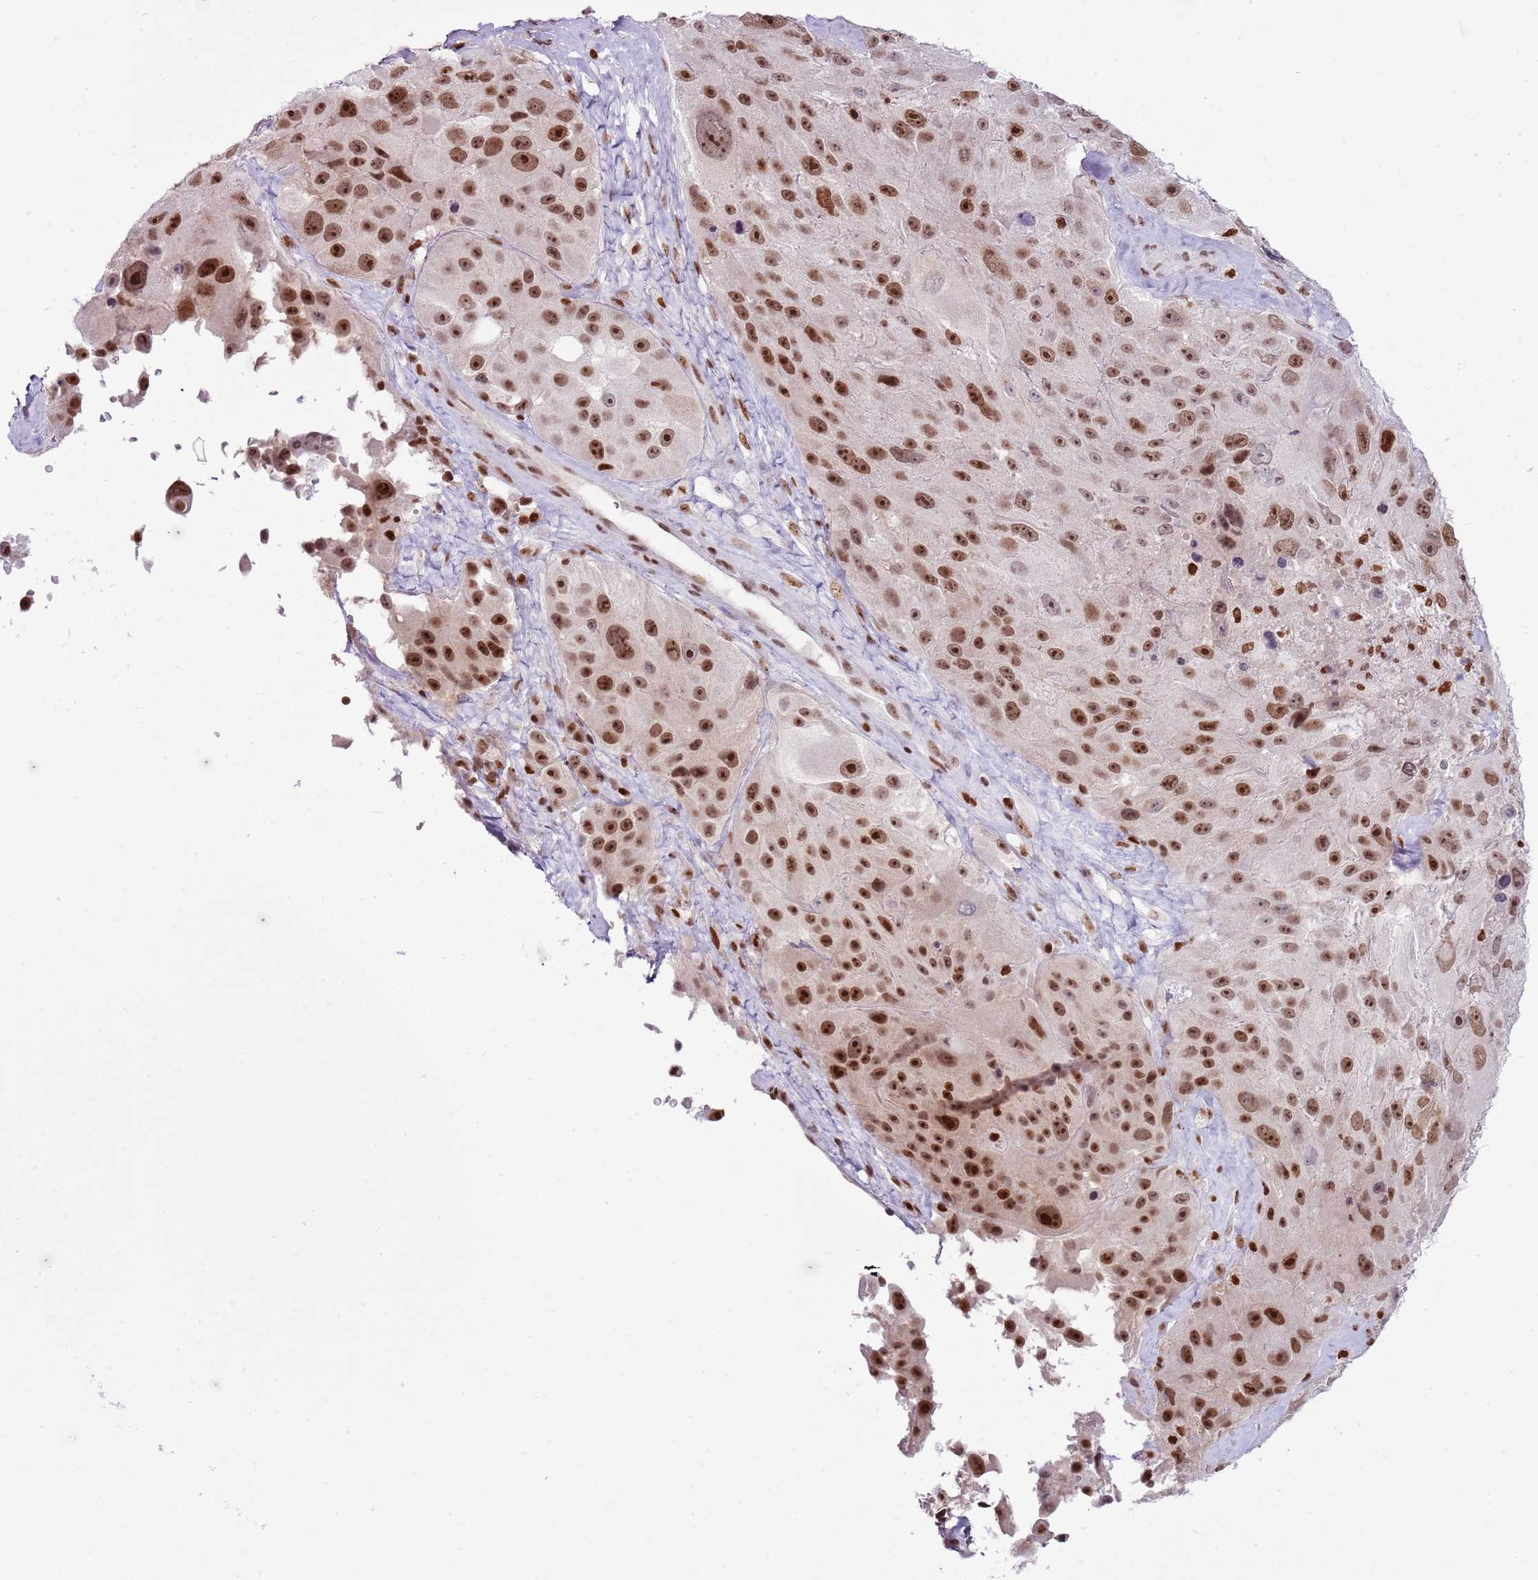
{"staining": {"intensity": "strong", "quantity": ">75%", "location": "nuclear"}, "tissue": "melanoma", "cell_type": "Tumor cells", "image_type": "cancer", "snomed": [{"axis": "morphology", "description": "Malignant melanoma, Metastatic site"}, {"axis": "topography", "description": "Lymph node"}], "caption": "A brown stain labels strong nuclear staining of a protein in melanoma tumor cells.", "gene": "SELENOH", "patient": {"sex": "male", "age": 62}}